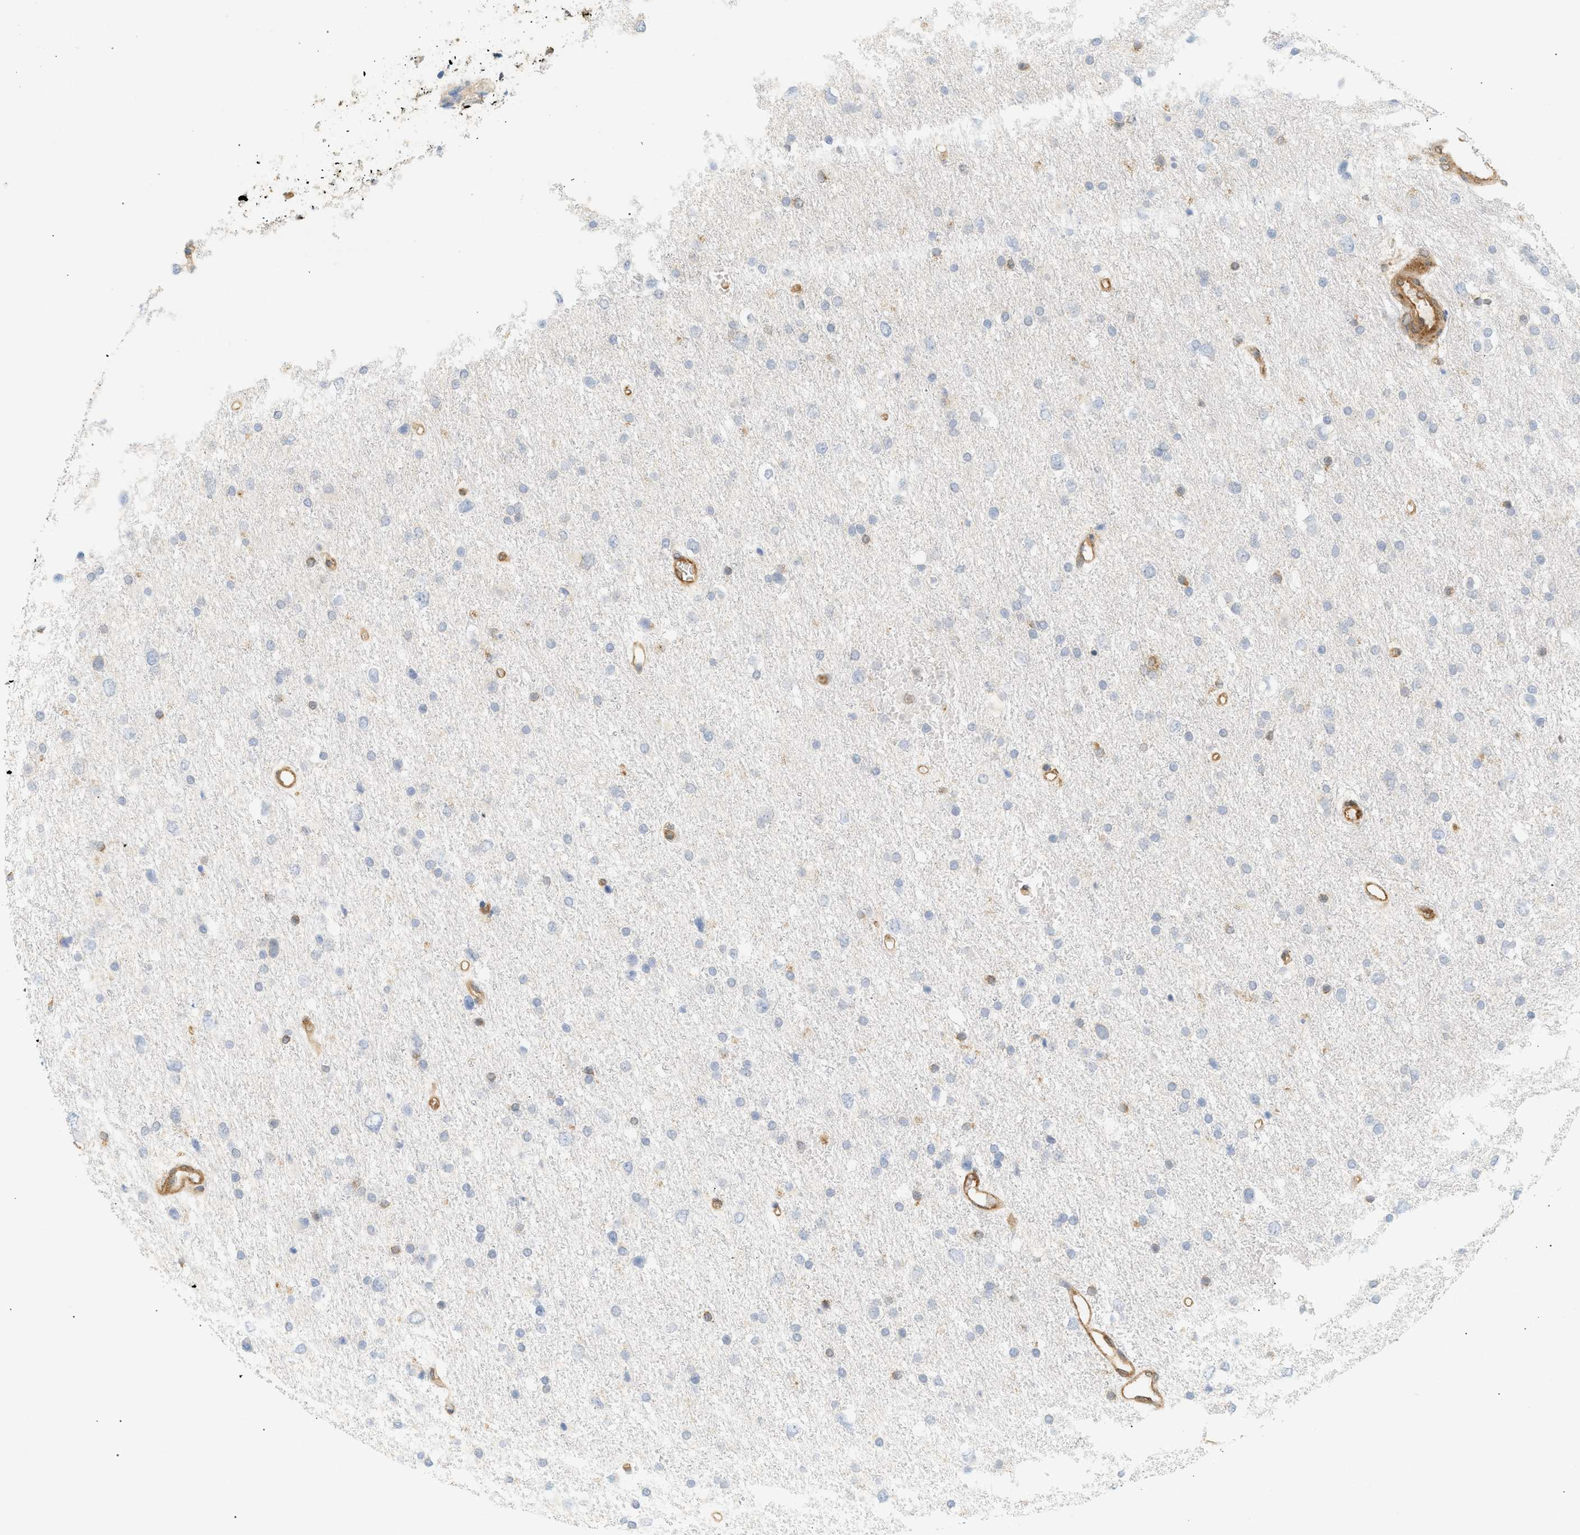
{"staining": {"intensity": "negative", "quantity": "none", "location": "none"}, "tissue": "glioma", "cell_type": "Tumor cells", "image_type": "cancer", "snomed": [{"axis": "morphology", "description": "Glioma, malignant, Low grade"}, {"axis": "topography", "description": "Brain"}], "caption": "Photomicrograph shows no significant protein staining in tumor cells of glioma.", "gene": "SHC1", "patient": {"sex": "female", "age": 37}}